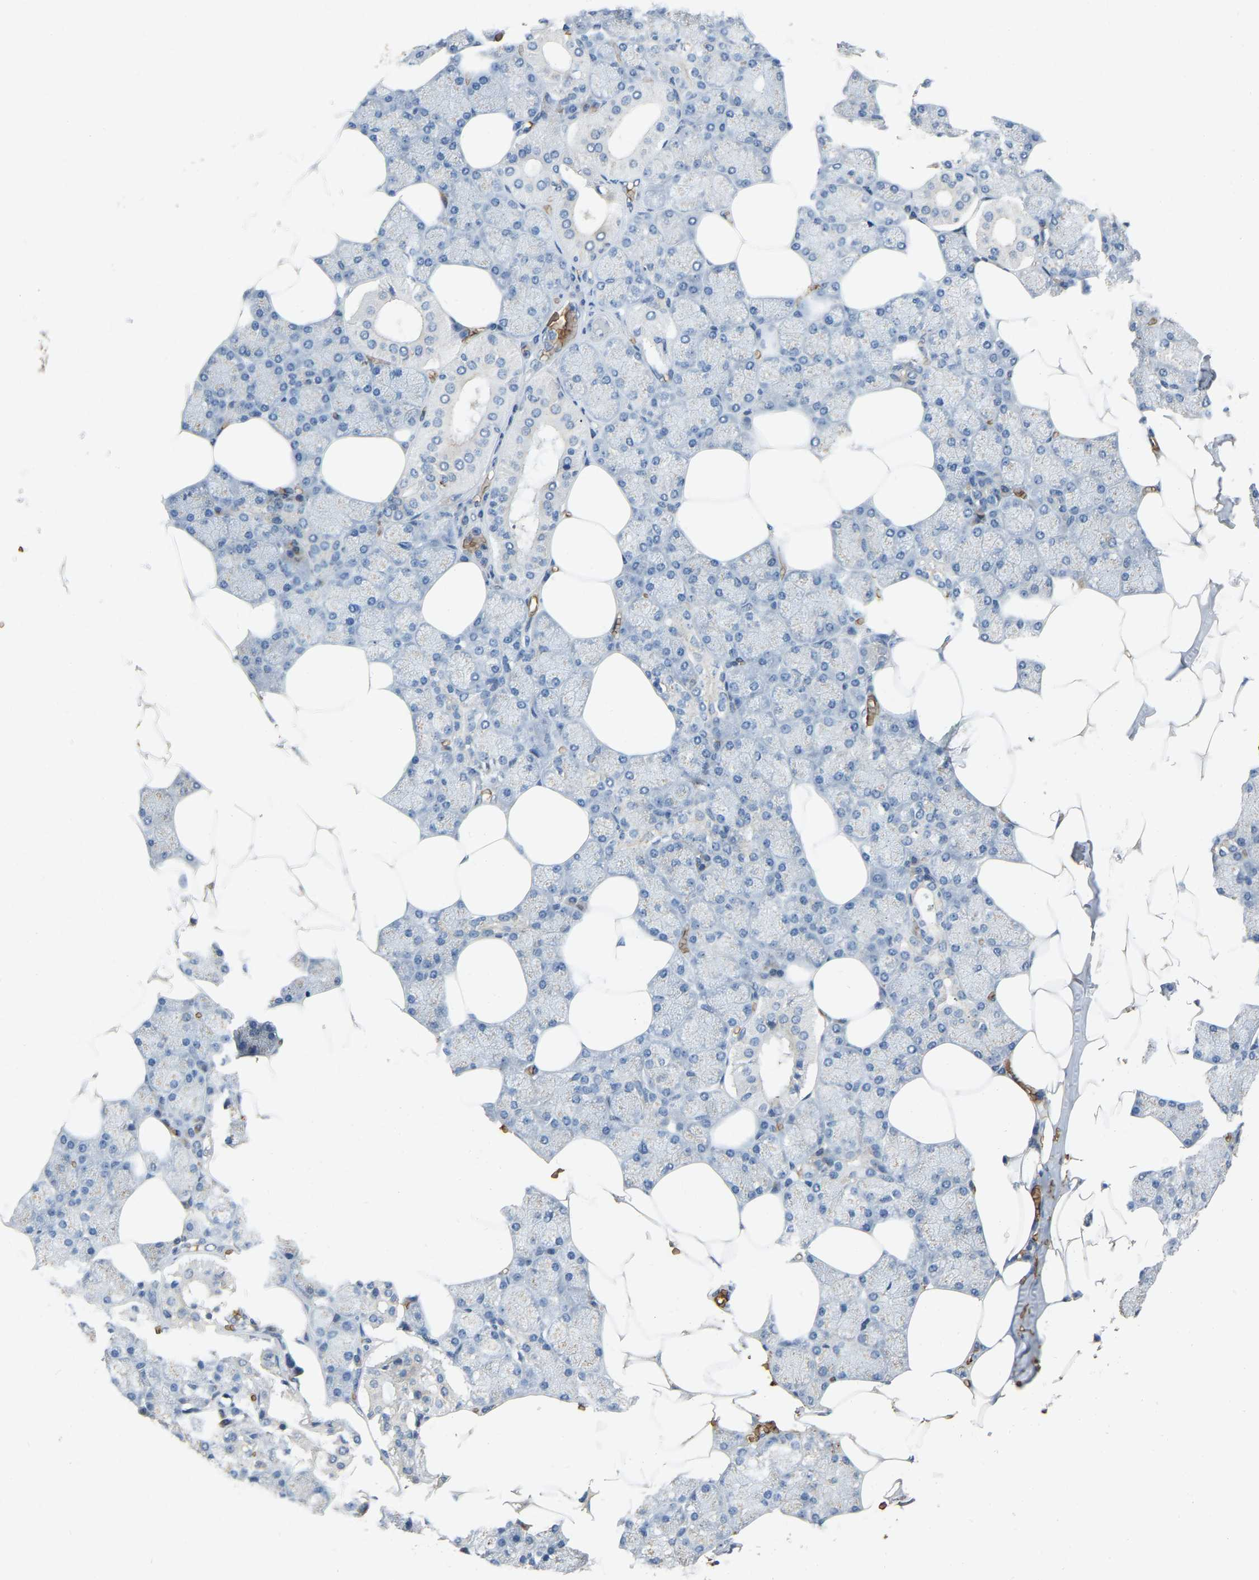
{"staining": {"intensity": "moderate", "quantity": "<25%", "location": "cytoplasmic/membranous"}, "tissue": "salivary gland", "cell_type": "Glandular cells", "image_type": "normal", "snomed": [{"axis": "morphology", "description": "Normal tissue, NOS"}, {"axis": "topography", "description": "Salivary gland"}], "caption": "Protein analysis of normal salivary gland reveals moderate cytoplasmic/membranous staining in about <25% of glandular cells.", "gene": "CFAP298", "patient": {"sex": "male", "age": 62}}